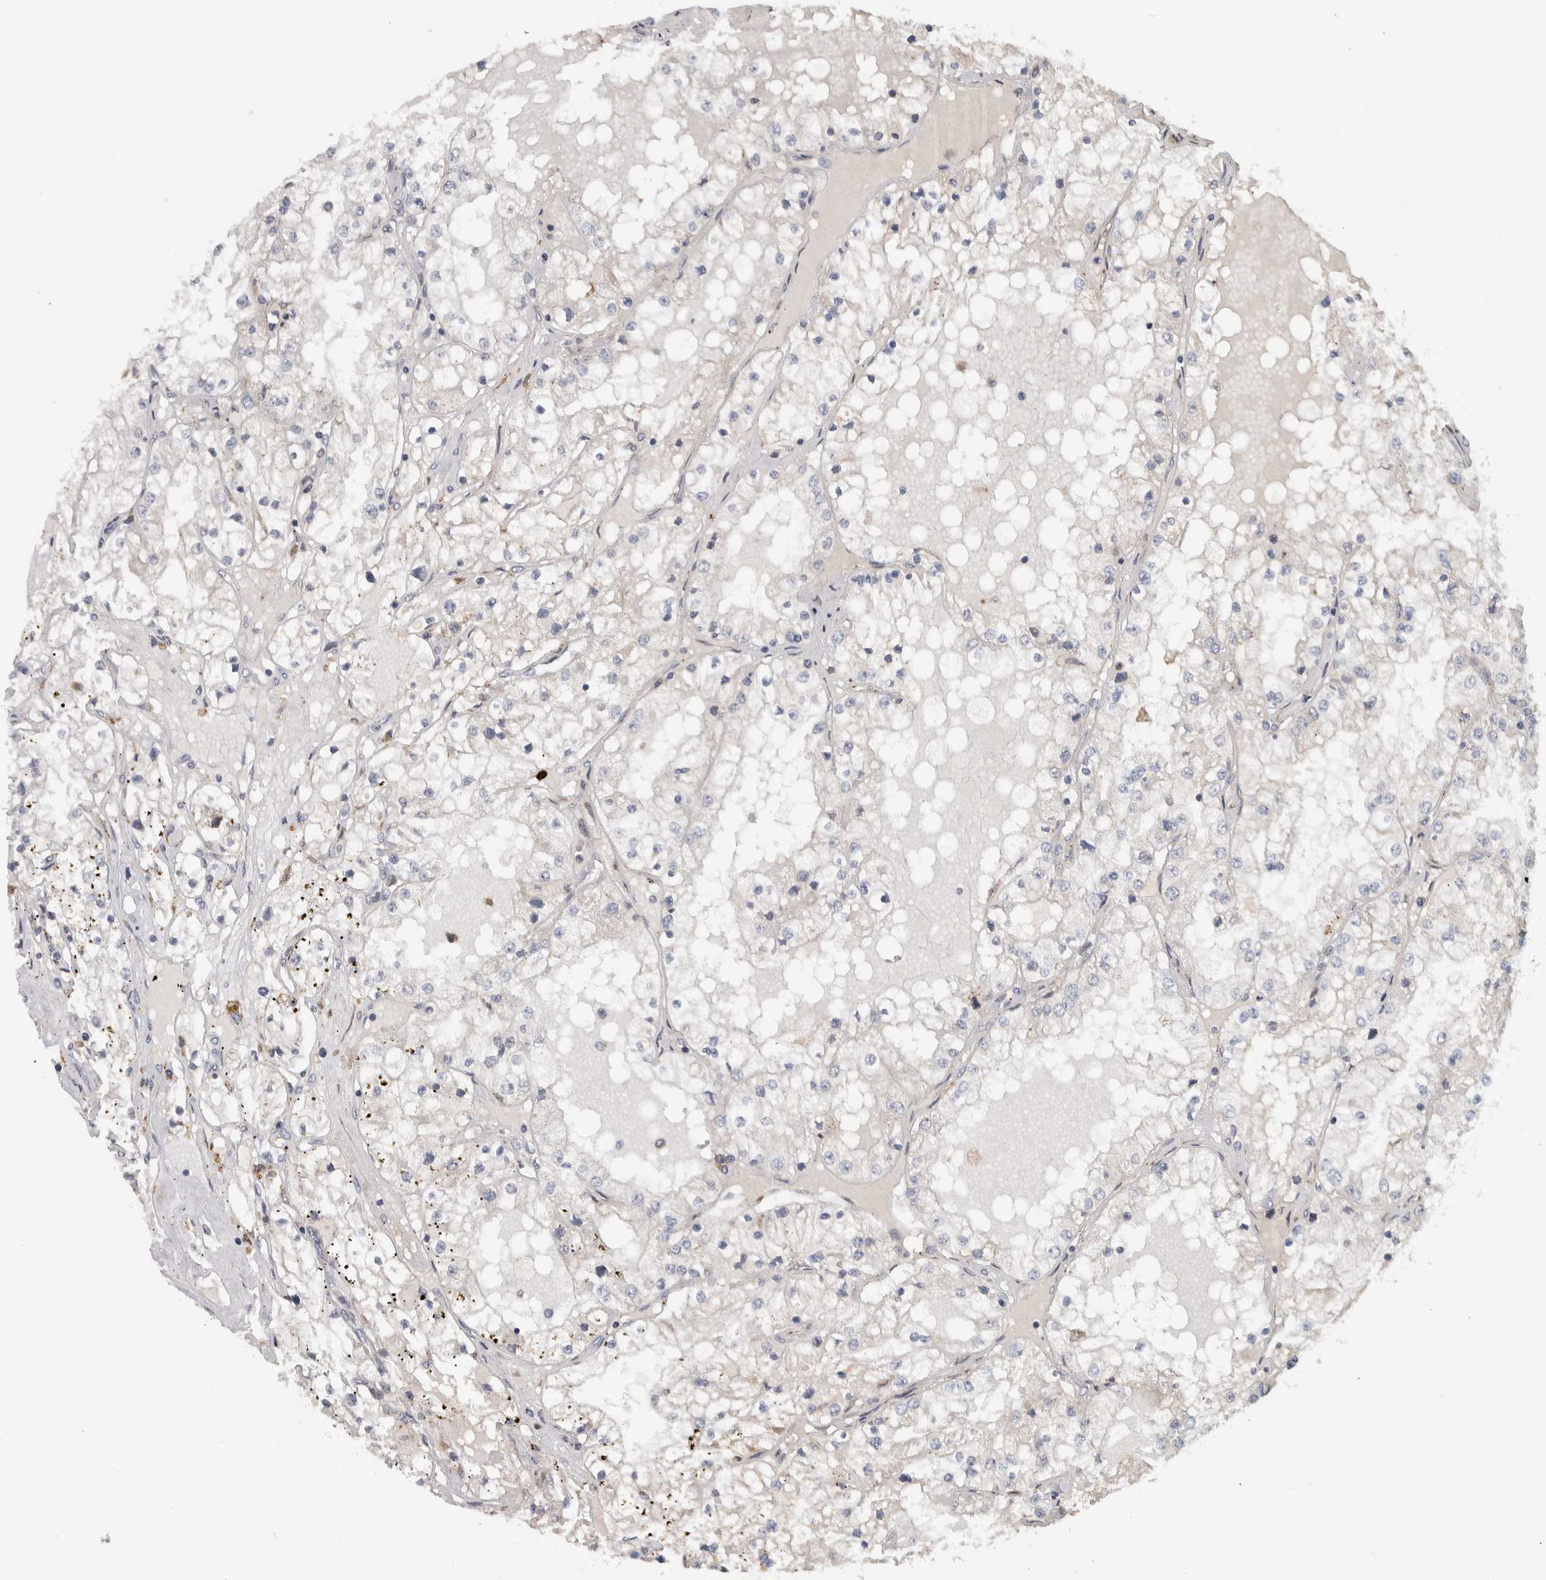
{"staining": {"intensity": "negative", "quantity": "none", "location": "none"}, "tissue": "renal cancer", "cell_type": "Tumor cells", "image_type": "cancer", "snomed": [{"axis": "morphology", "description": "Adenocarcinoma, NOS"}, {"axis": "topography", "description": "Kidney"}], "caption": "This is a histopathology image of IHC staining of adenocarcinoma (renal), which shows no positivity in tumor cells.", "gene": "ADPRM", "patient": {"sex": "male", "age": 68}}